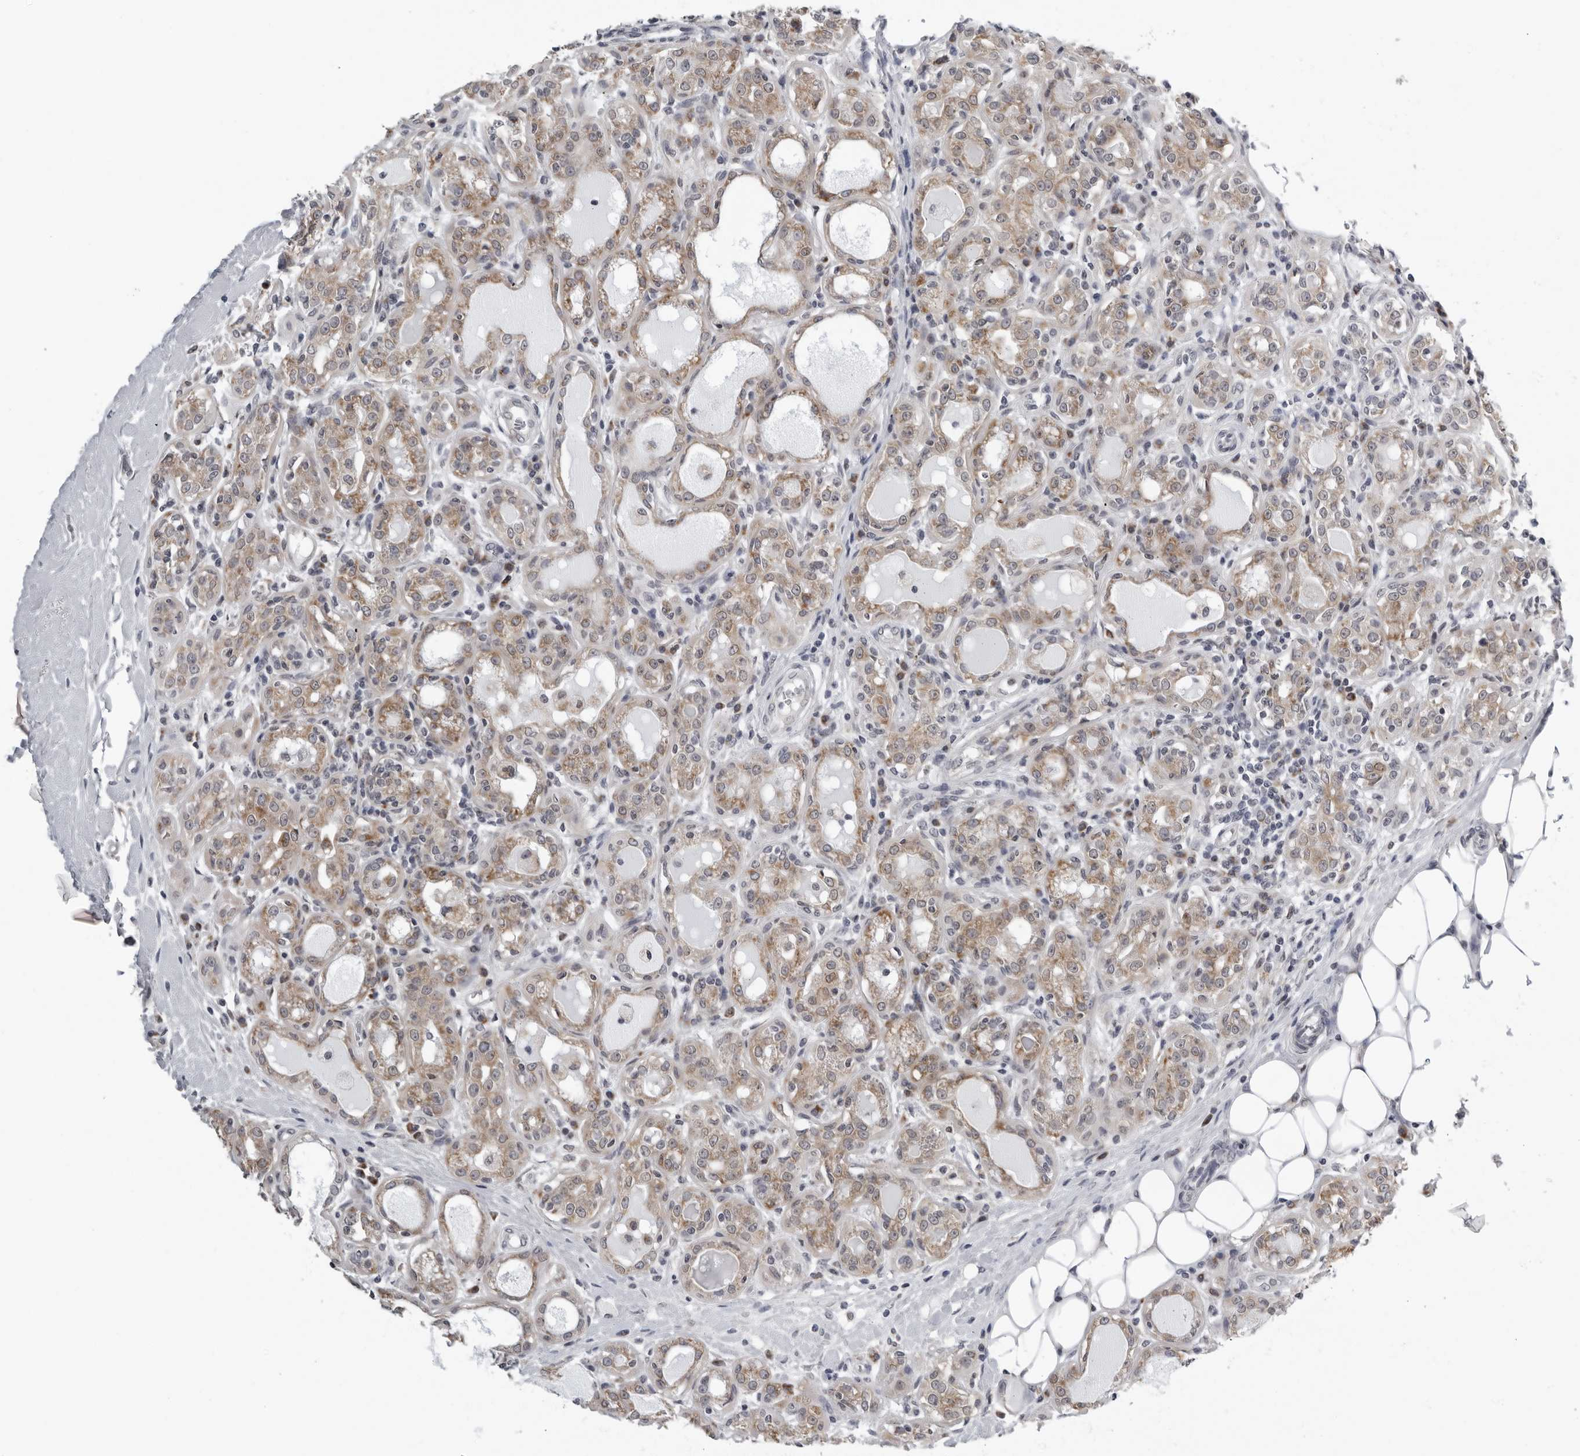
{"staining": {"intensity": "moderate", "quantity": ">75%", "location": "cytoplasmic/membranous"}, "tissue": "breast cancer", "cell_type": "Tumor cells", "image_type": "cancer", "snomed": [{"axis": "morphology", "description": "Duct carcinoma"}, {"axis": "topography", "description": "Breast"}], "caption": "Immunohistochemistry (IHC) staining of breast invasive ductal carcinoma, which exhibits medium levels of moderate cytoplasmic/membranous expression in about >75% of tumor cells indicating moderate cytoplasmic/membranous protein expression. The staining was performed using DAB (3,3'-diaminobenzidine) (brown) for protein detection and nuclei were counterstained in hematoxylin (blue).", "gene": "CPT2", "patient": {"sex": "female", "age": 27}}